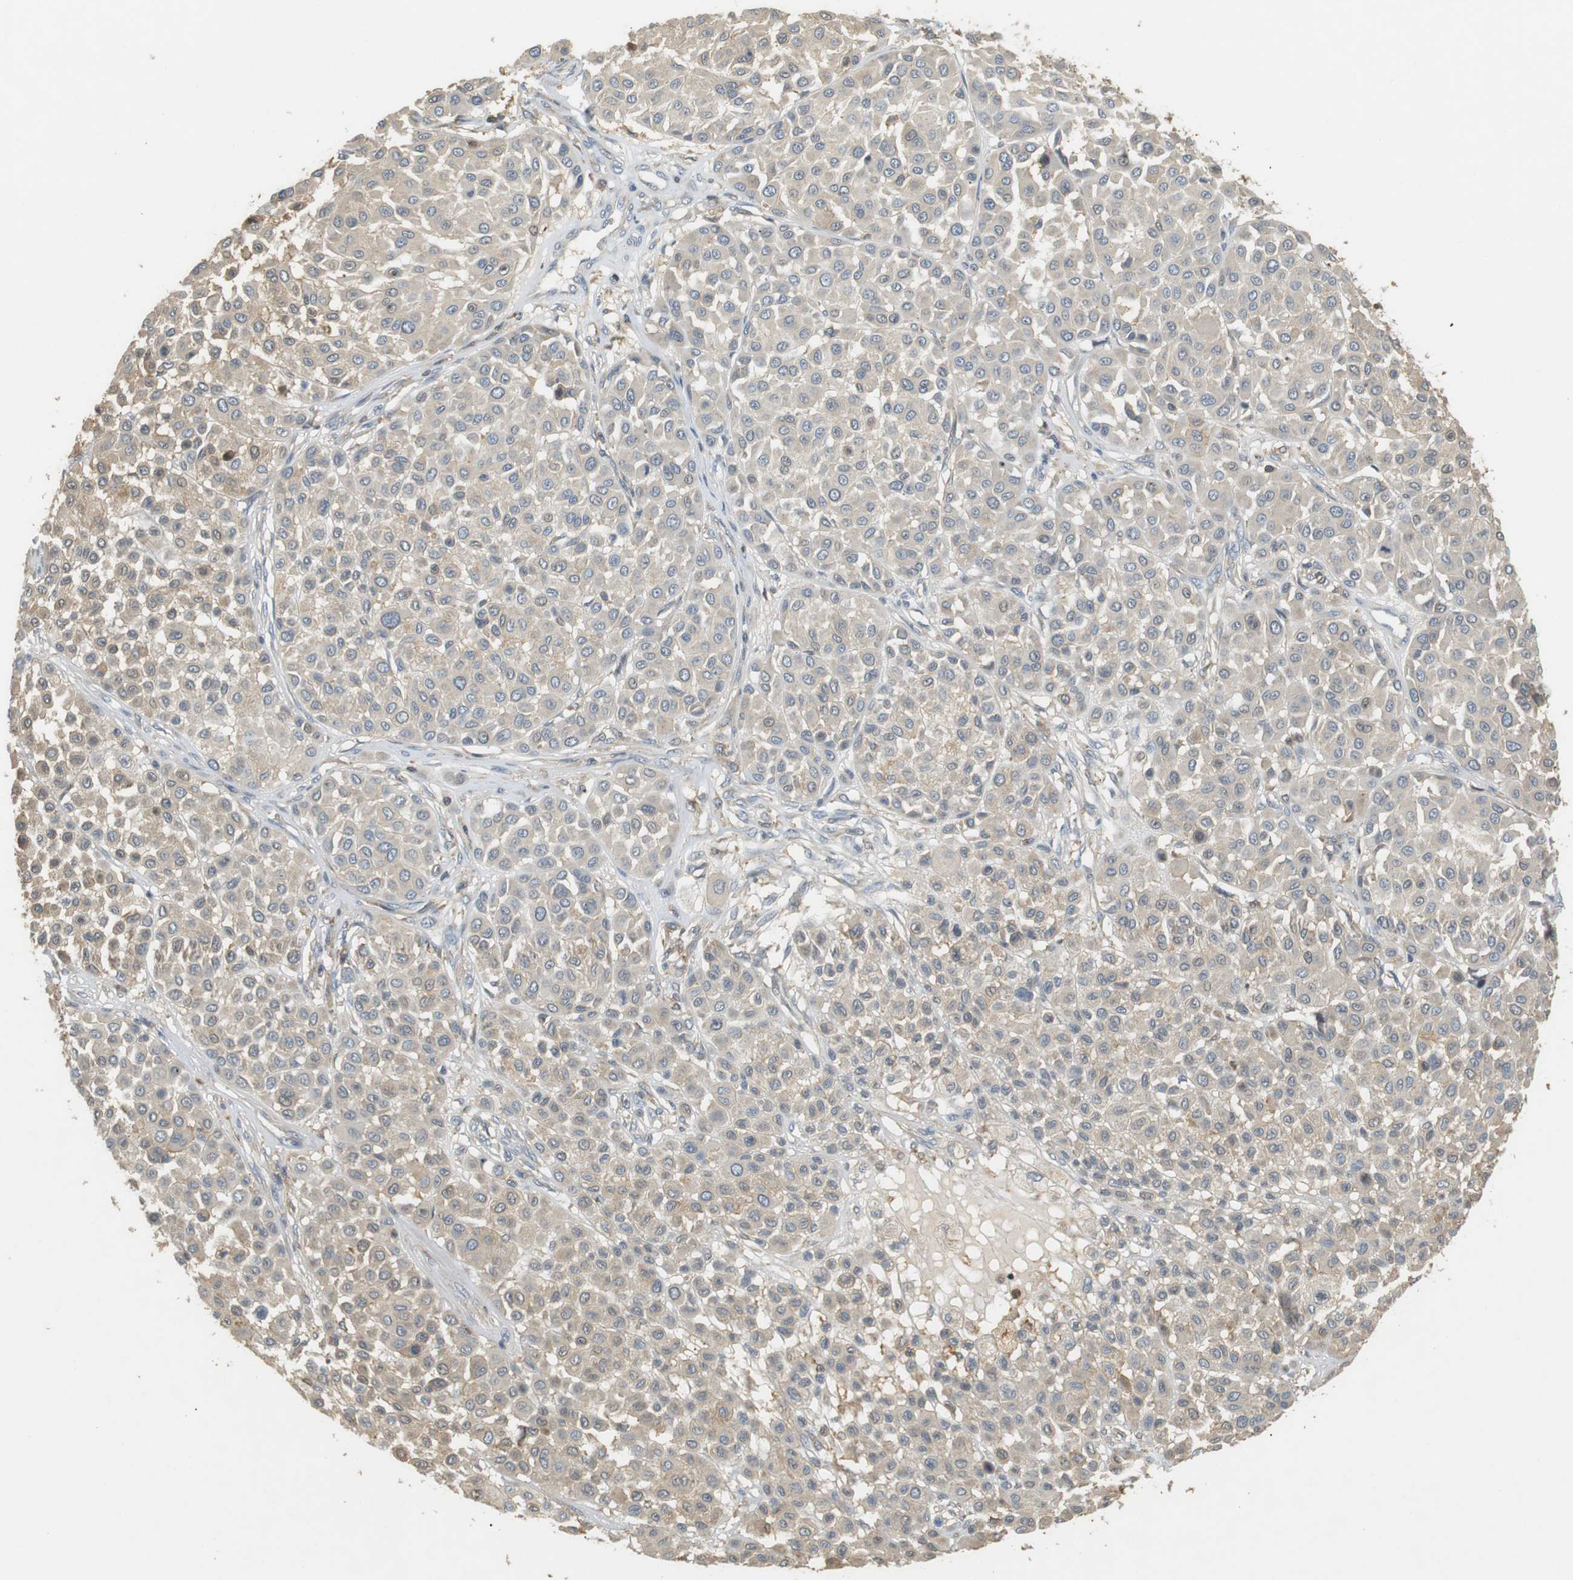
{"staining": {"intensity": "weak", "quantity": "25%-75%", "location": "cytoplasmic/membranous"}, "tissue": "melanoma", "cell_type": "Tumor cells", "image_type": "cancer", "snomed": [{"axis": "morphology", "description": "Malignant melanoma, Metastatic site"}, {"axis": "topography", "description": "Soft tissue"}], "caption": "This image exhibits immunohistochemistry staining of malignant melanoma (metastatic site), with low weak cytoplasmic/membranous expression in about 25%-75% of tumor cells.", "gene": "P2RY1", "patient": {"sex": "male", "age": 41}}